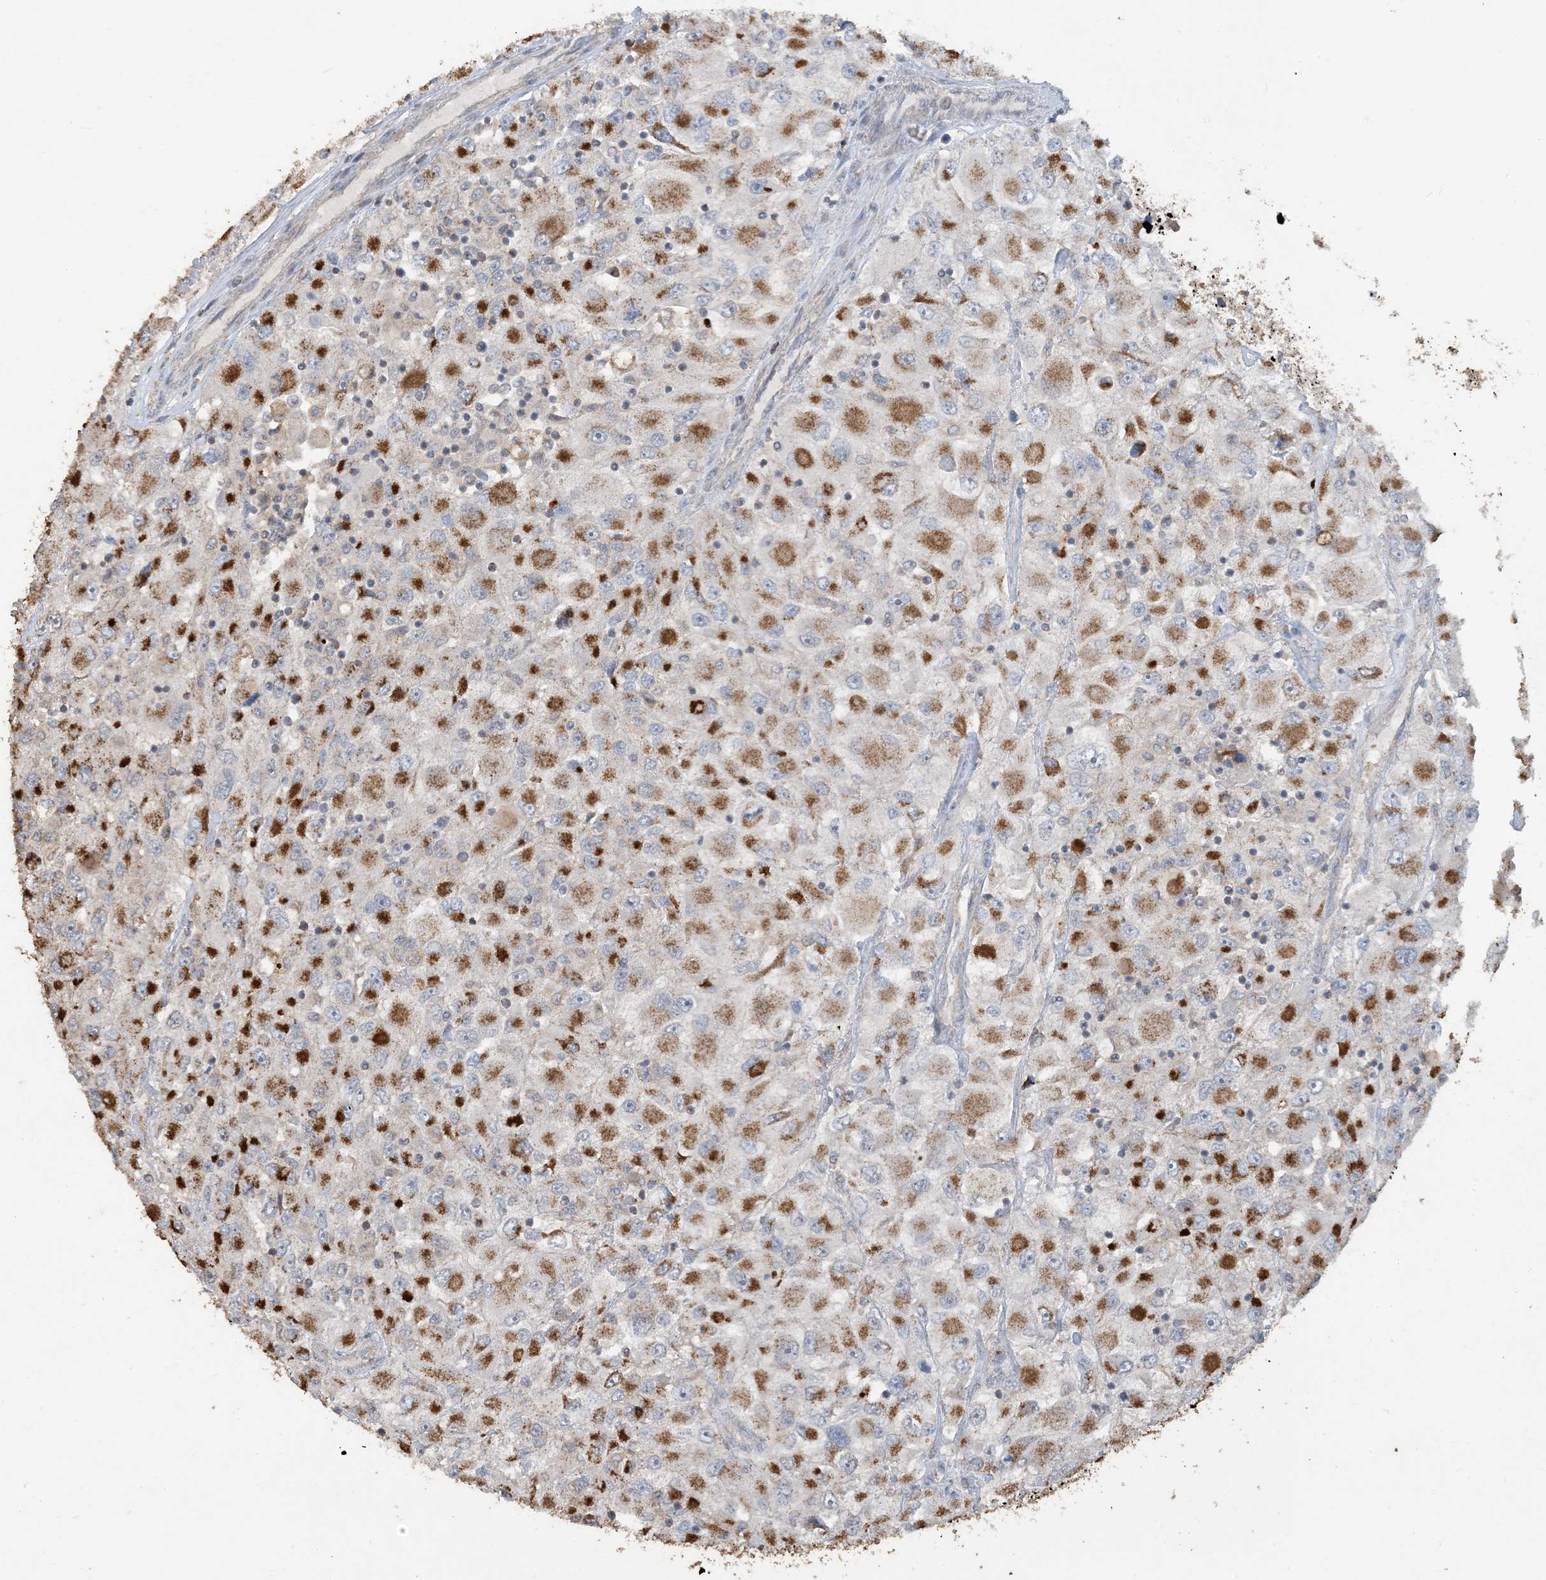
{"staining": {"intensity": "strong", "quantity": ">75%", "location": "cytoplasmic/membranous"}, "tissue": "renal cancer", "cell_type": "Tumor cells", "image_type": "cancer", "snomed": [{"axis": "morphology", "description": "Adenocarcinoma, NOS"}, {"axis": "topography", "description": "Kidney"}], "caption": "Renal cancer stained with a brown dye displays strong cytoplasmic/membranous positive expression in about >75% of tumor cells.", "gene": "SFMBT2", "patient": {"sex": "female", "age": 52}}